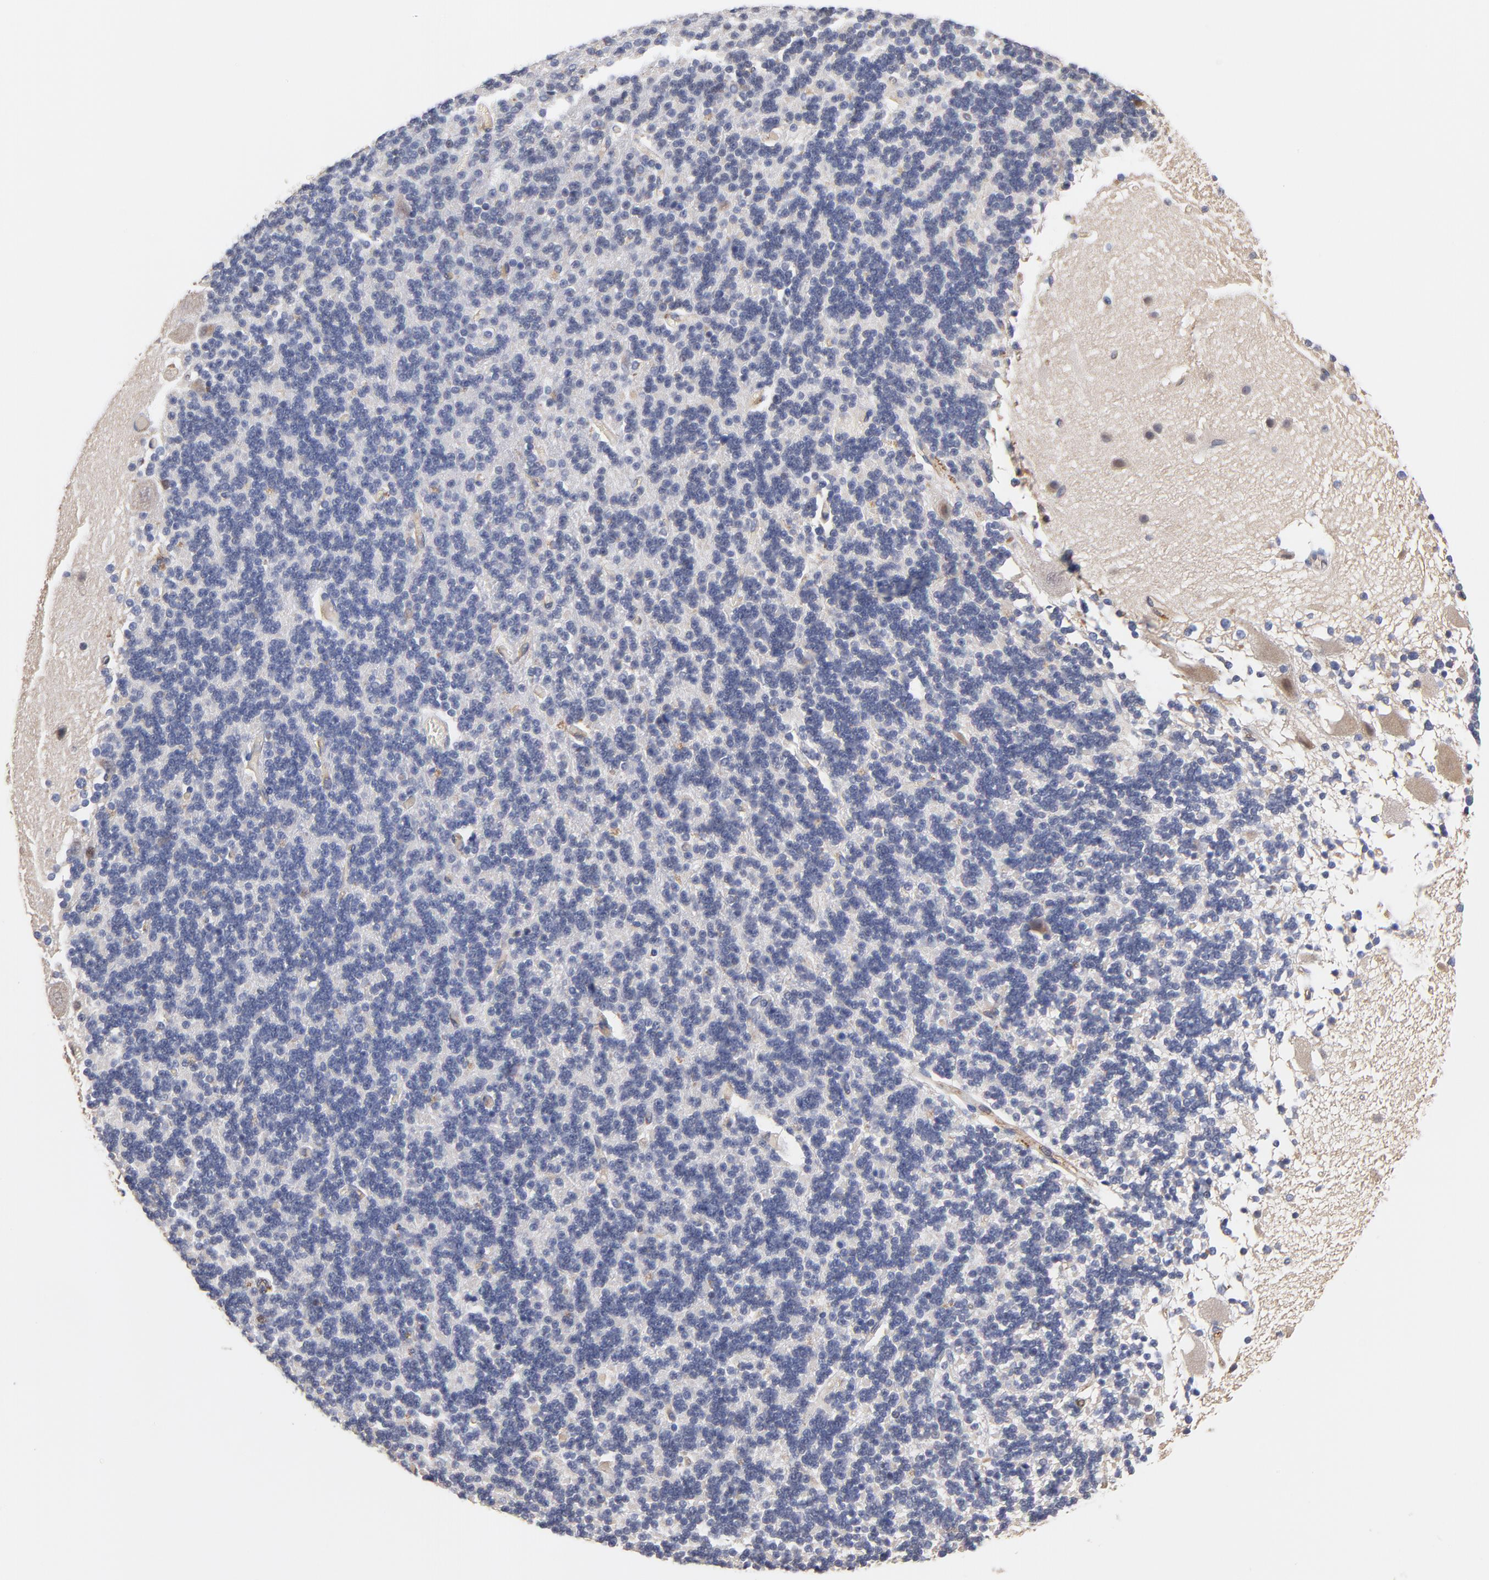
{"staining": {"intensity": "negative", "quantity": "none", "location": "none"}, "tissue": "cerebellum", "cell_type": "Cells in granular layer", "image_type": "normal", "snomed": [{"axis": "morphology", "description": "Normal tissue, NOS"}, {"axis": "topography", "description": "Cerebellum"}], "caption": "This is an immunohistochemistry histopathology image of unremarkable human cerebellum. There is no positivity in cells in granular layer.", "gene": "FBXL2", "patient": {"sex": "female", "age": 54}}